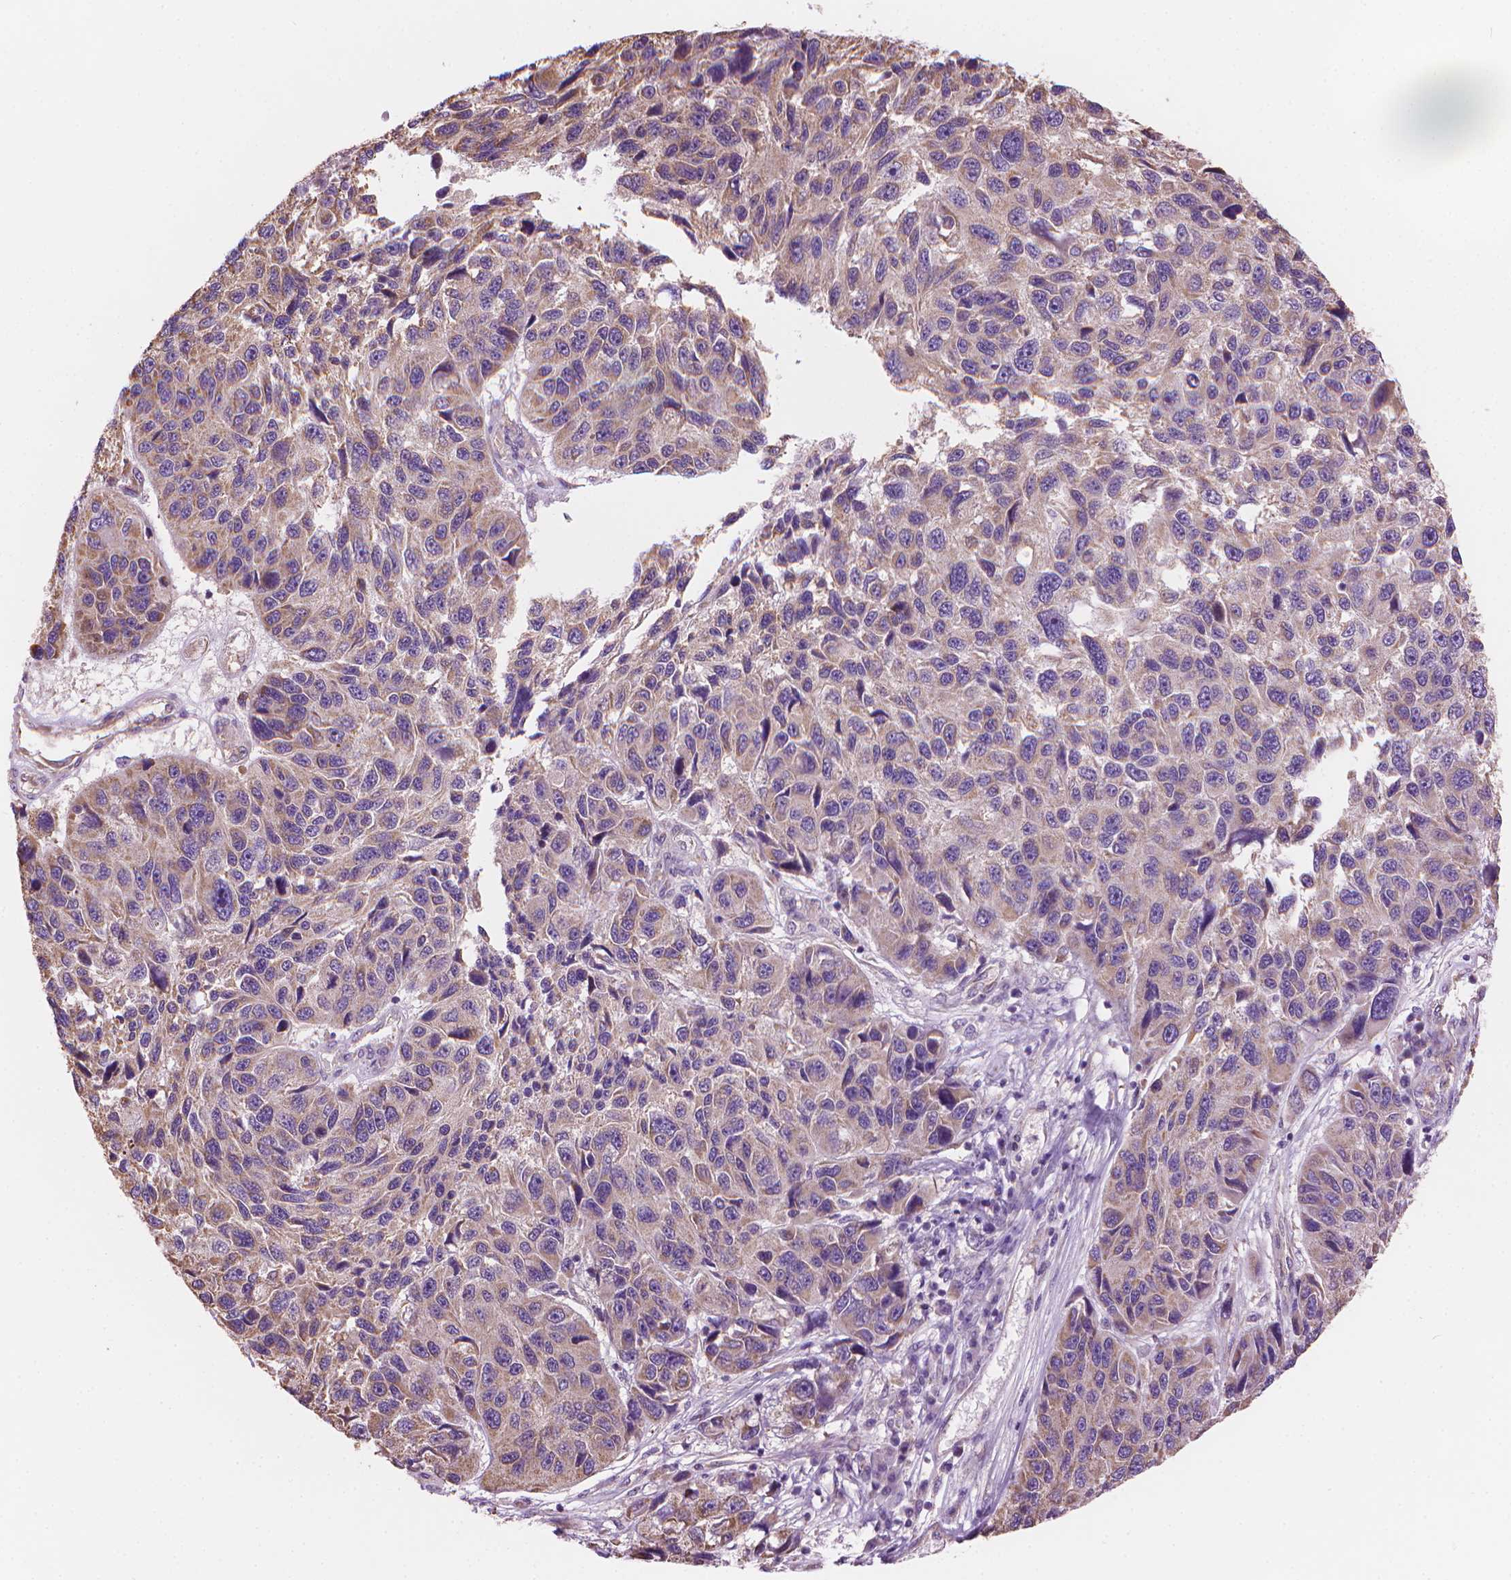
{"staining": {"intensity": "moderate", "quantity": "<25%", "location": "cytoplasmic/membranous"}, "tissue": "melanoma", "cell_type": "Tumor cells", "image_type": "cancer", "snomed": [{"axis": "morphology", "description": "Malignant melanoma, NOS"}, {"axis": "topography", "description": "Skin"}], "caption": "Protein analysis of malignant melanoma tissue exhibits moderate cytoplasmic/membranous expression in approximately <25% of tumor cells. The staining is performed using DAB brown chromogen to label protein expression. The nuclei are counter-stained blue using hematoxylin.", "gene": "TTC29", "patient": {"sex": "male", "age": 53}}